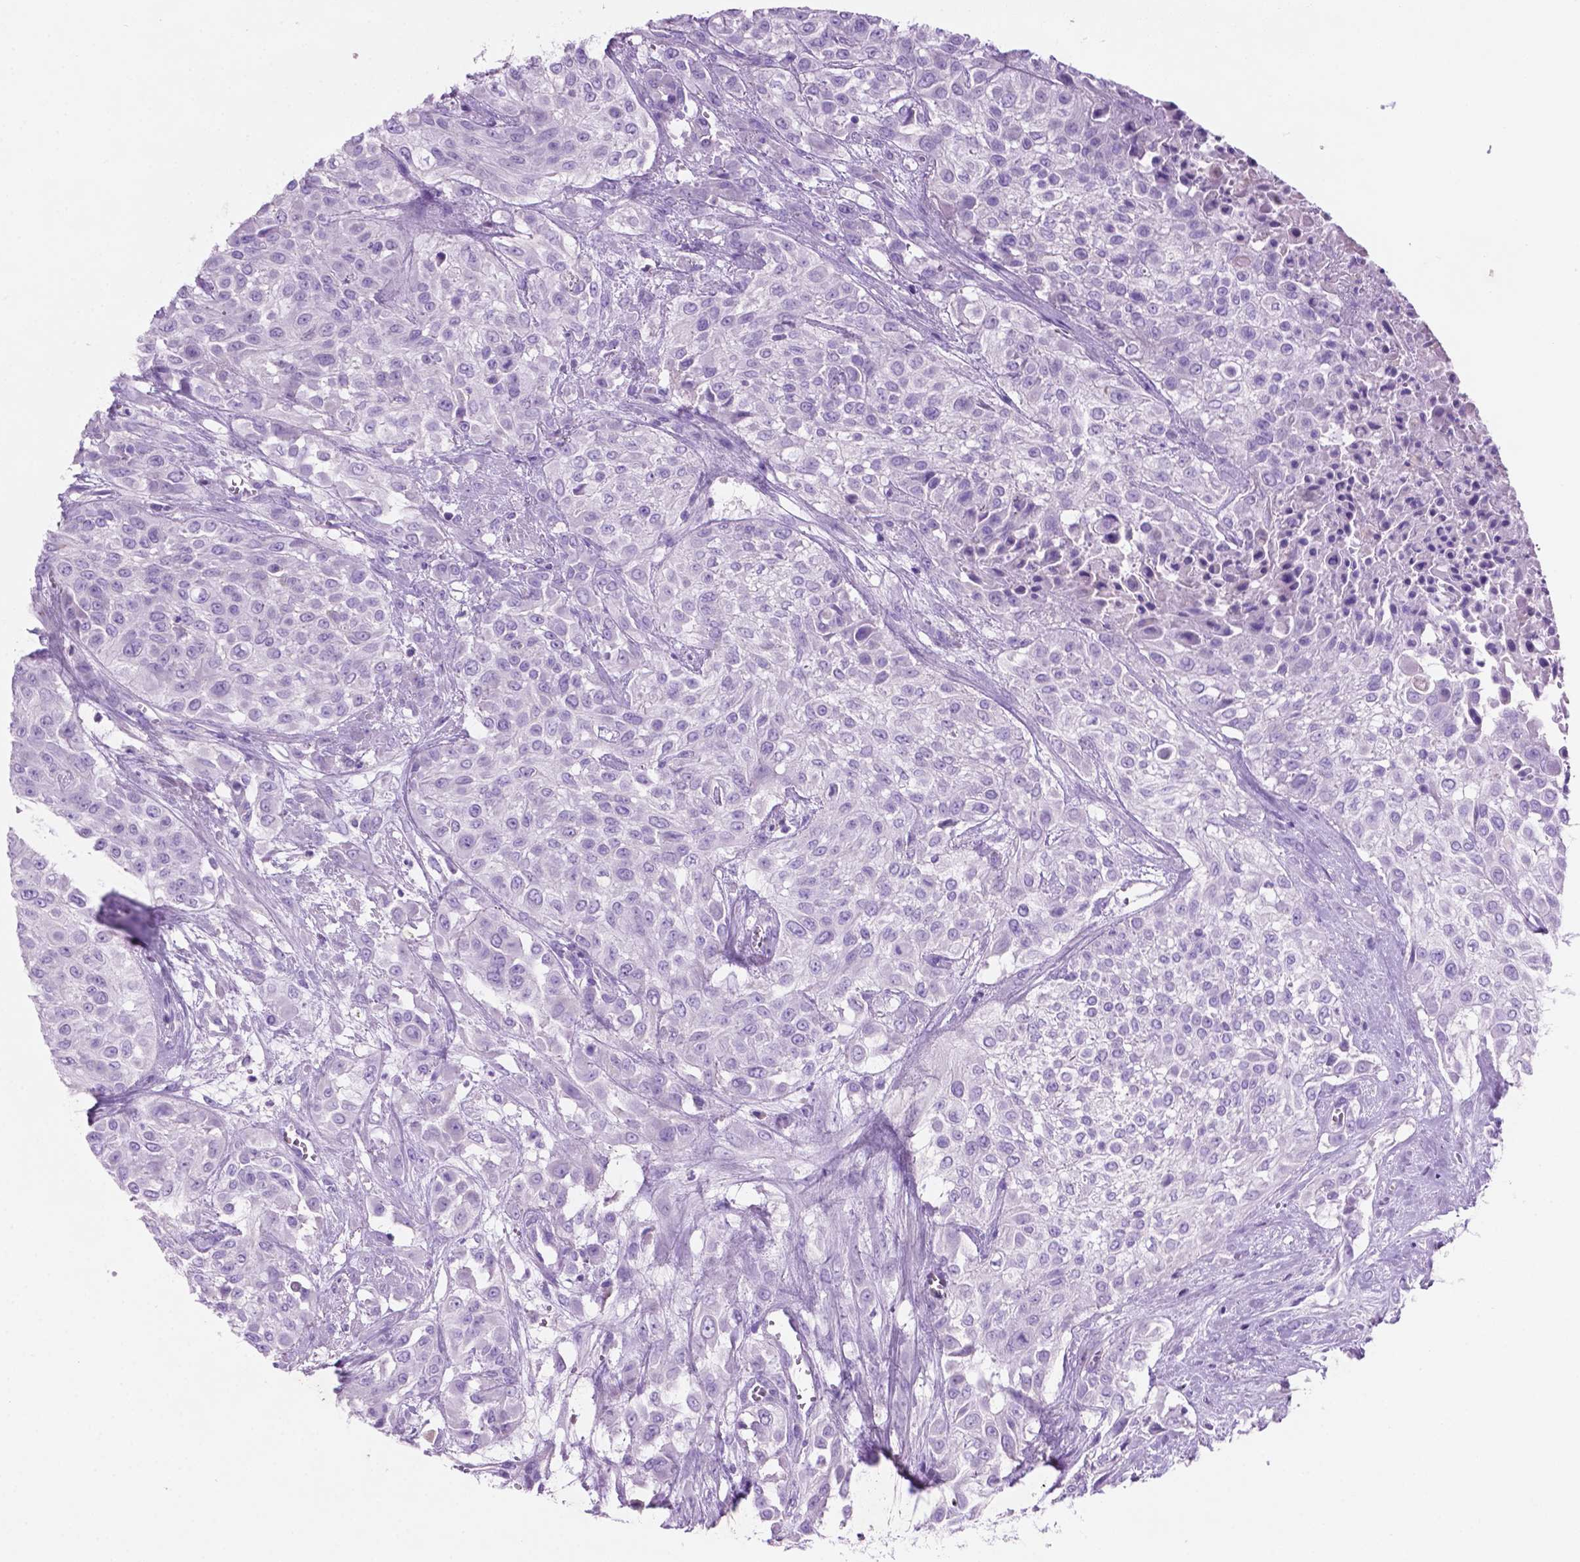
{"staining": {"intensity": "negative", "quantity": "none", "location": "none"}, "tissue": "urothelial cancer", "cell_type": "Tumor cells", "image_type": "cancer", "snomed": [{"axis": "morphology", "description": "Urothelial carcinoma, High grade"}, {"axis": "topography", "description": "Urinary bladder"}], "caption": "Immunohistochemistry image of neoplastic tissue: urothelial cancer stained with DAB (3,3'-diaminobenzidine) shows no significant protein positivity in tumor cells.", "gene": "POU4F1", "patient": {"sex": "male", "age": 57}}